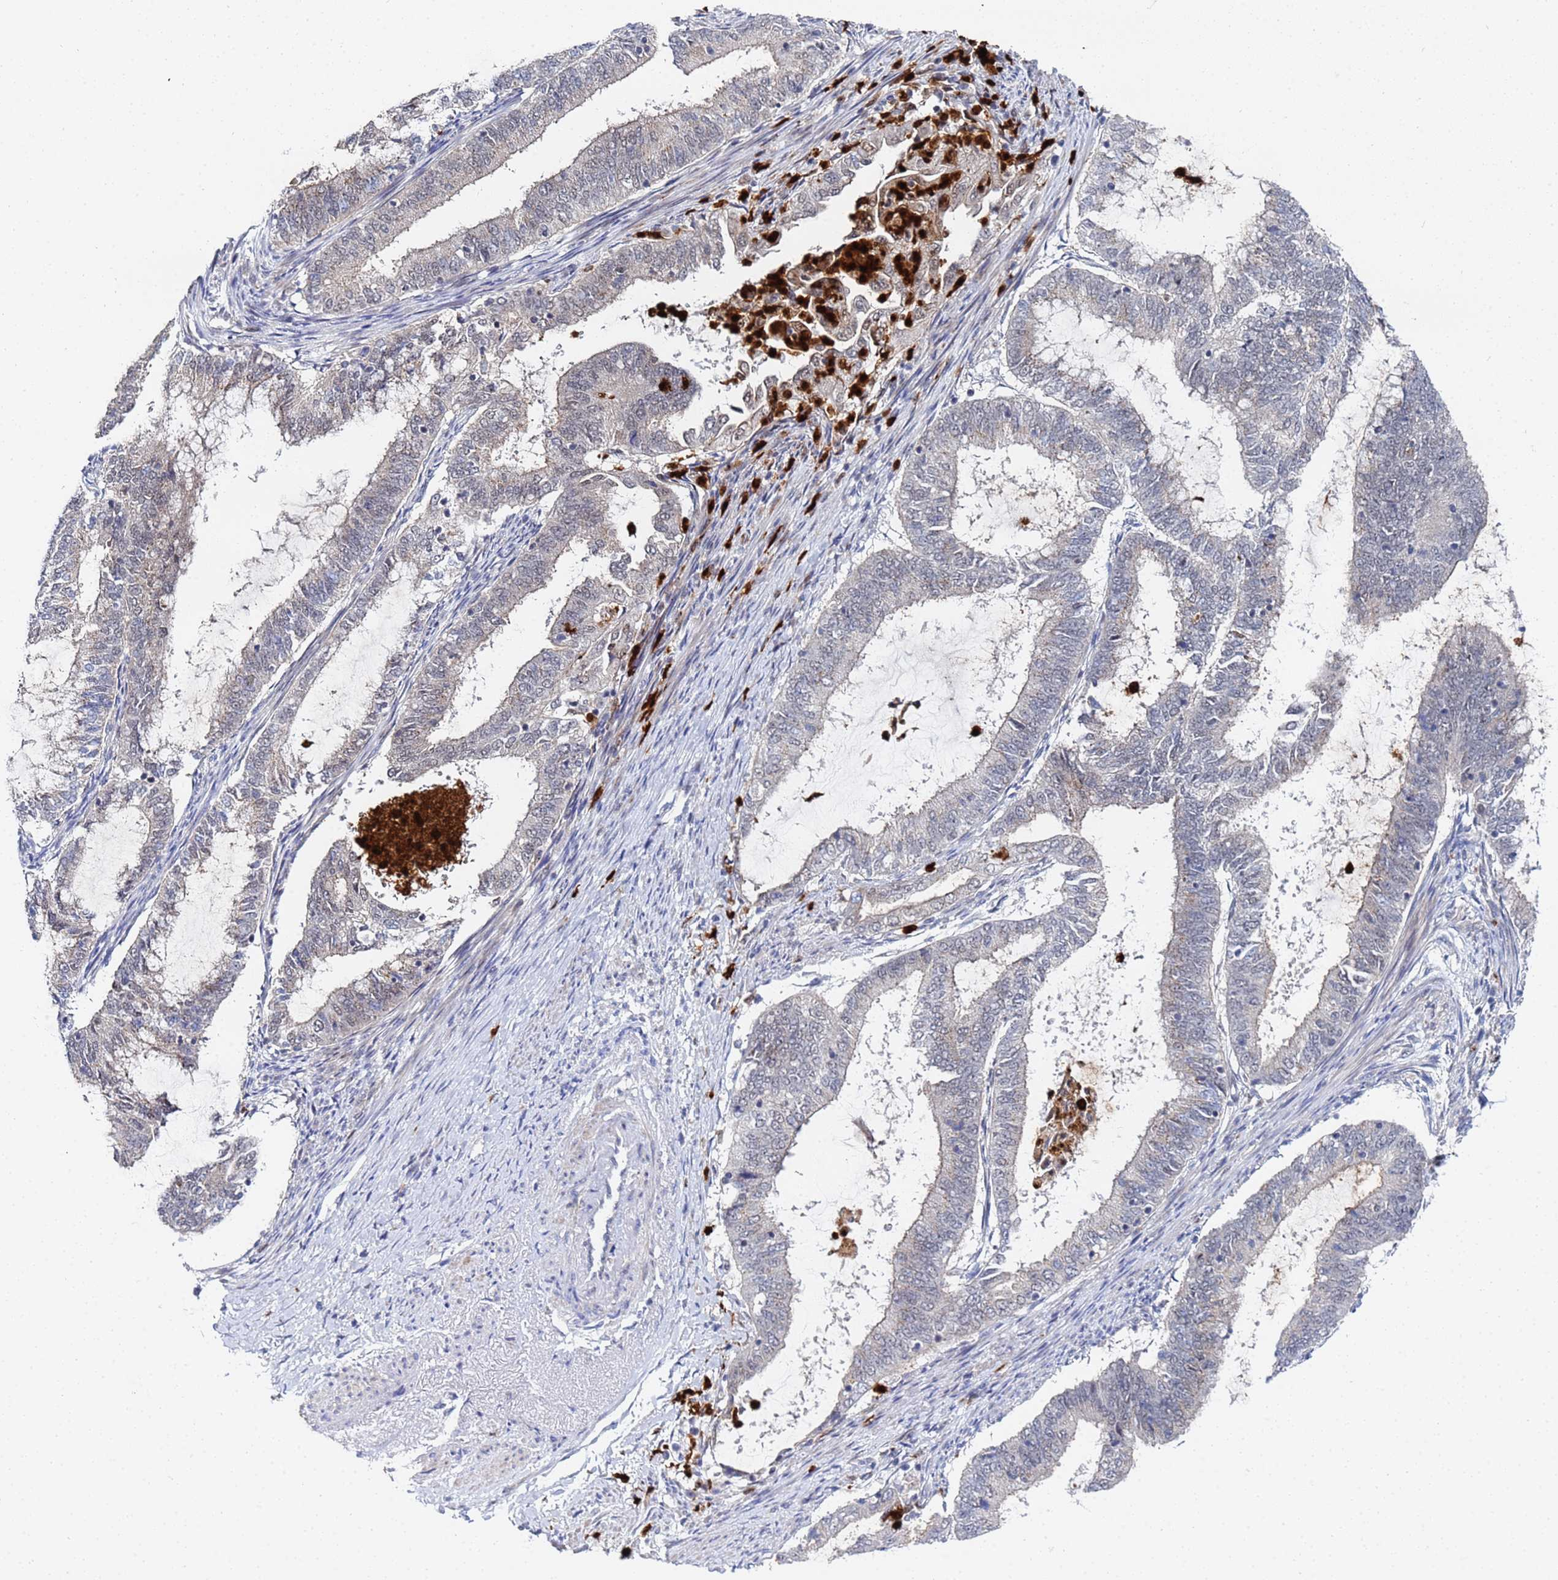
{"staining": {"intensity": "weak", "quantity": "<25%", "location": "cytoplasmic/membranous"}, "tissue": "endometrial cancer", "cell_type": "Tumor cells", "image_type": "cancer", "snomed": [{"axis": "morphology", "description": "Adenocarcinoma, NOS"}, {"axis": "topography", "description": "Endometrium"}], "caption": "High power microscopy histopathology image of an immunohistochemistry (IHC) photomicrograph of endometrial adenocarcinoma, revealing no significant positivity in tumor cells.", "gene": "MTCL1", "patient": {"sex": "female", "age": 51}}